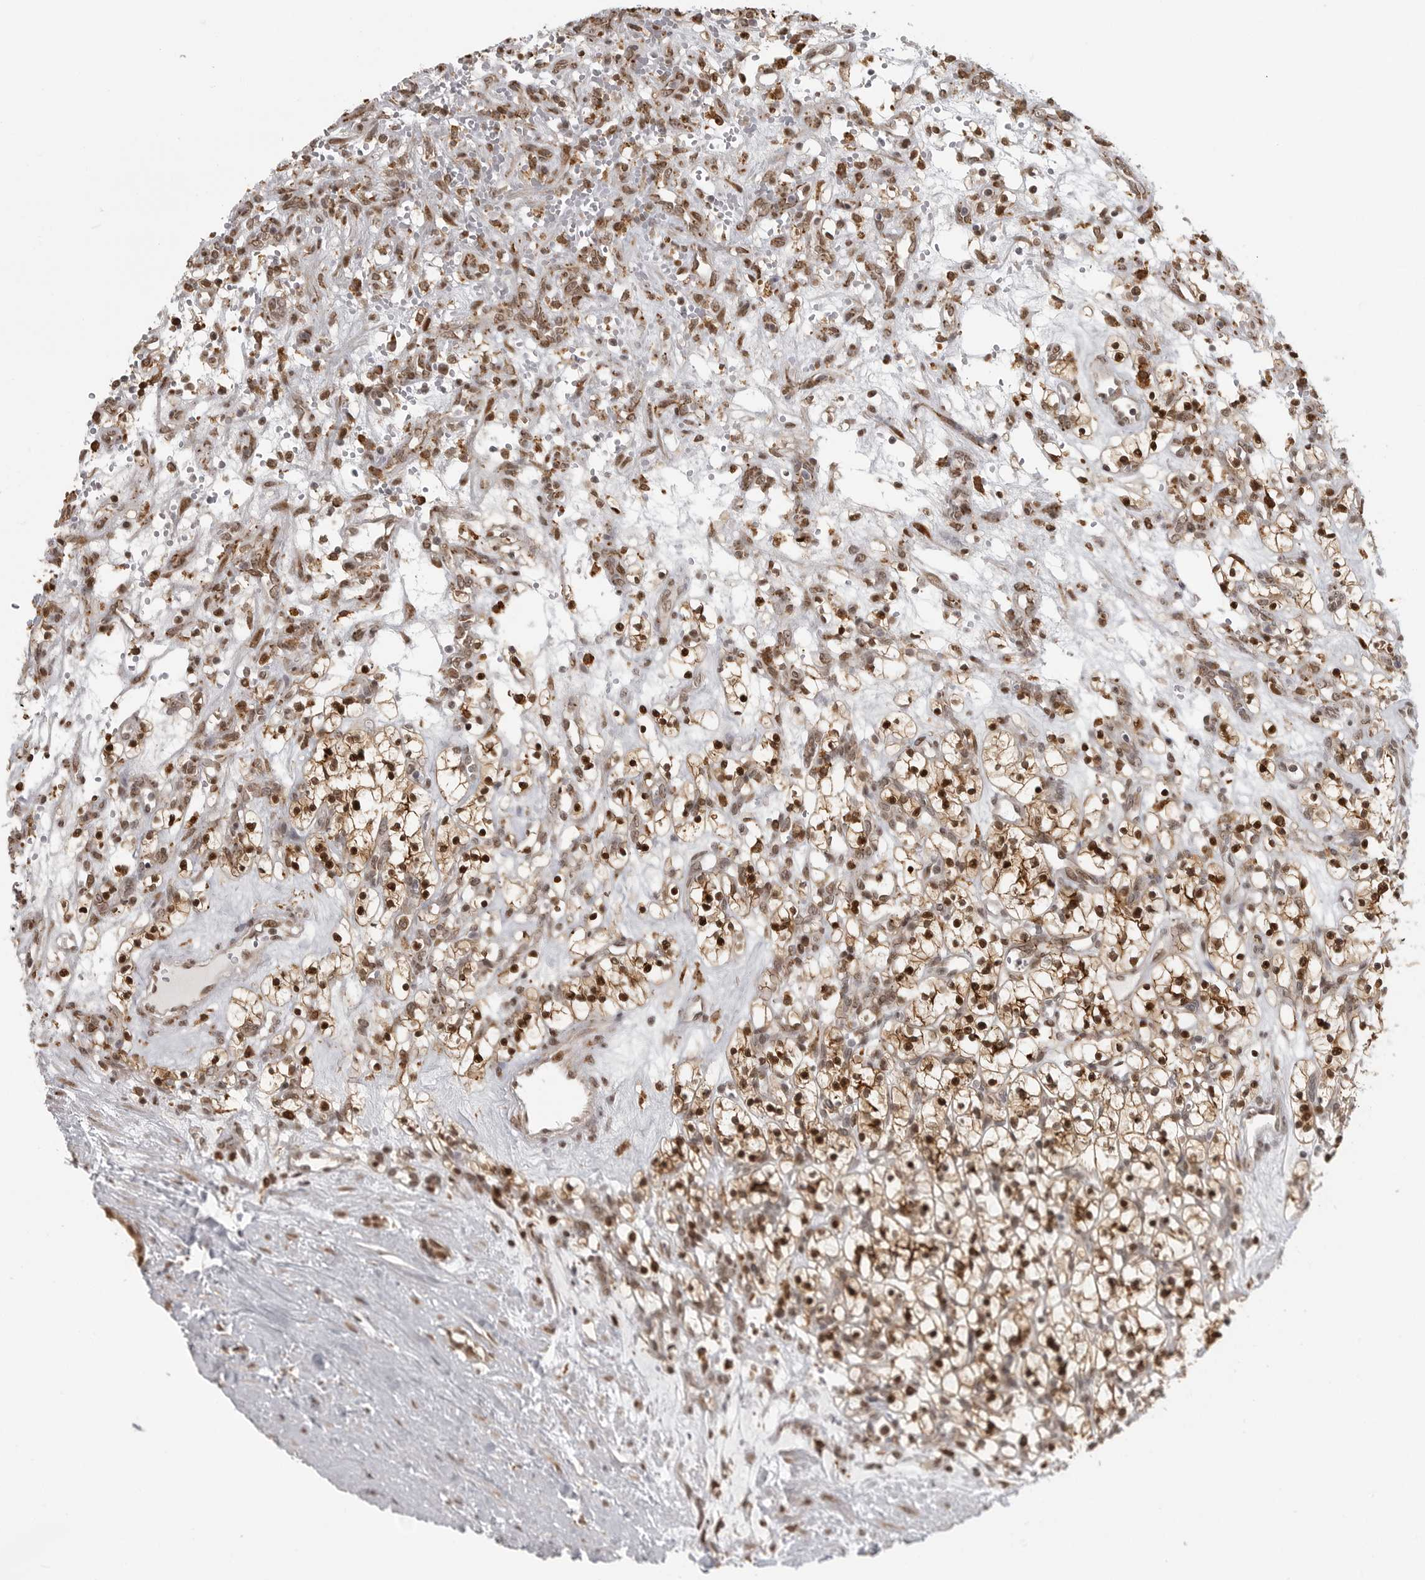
{"staining": {"intensity": "strong", "quantity": ">75%", "location": "nuclear"}, "tissue": "renal cancer", "cell_type": "Tumor cells", "image_type": "cancer", "snomed": [{"axis": "morphology", "description": "Adenocarcinoma, NOS"}, {"axis": "topography", "description": "Kidney"}], "caption": "Human renal cancer stained with a protein marker reveals strong staining in tumor cells.", "gene": "ISG20L2", "patient": {"sex": "female", "age": 57}}